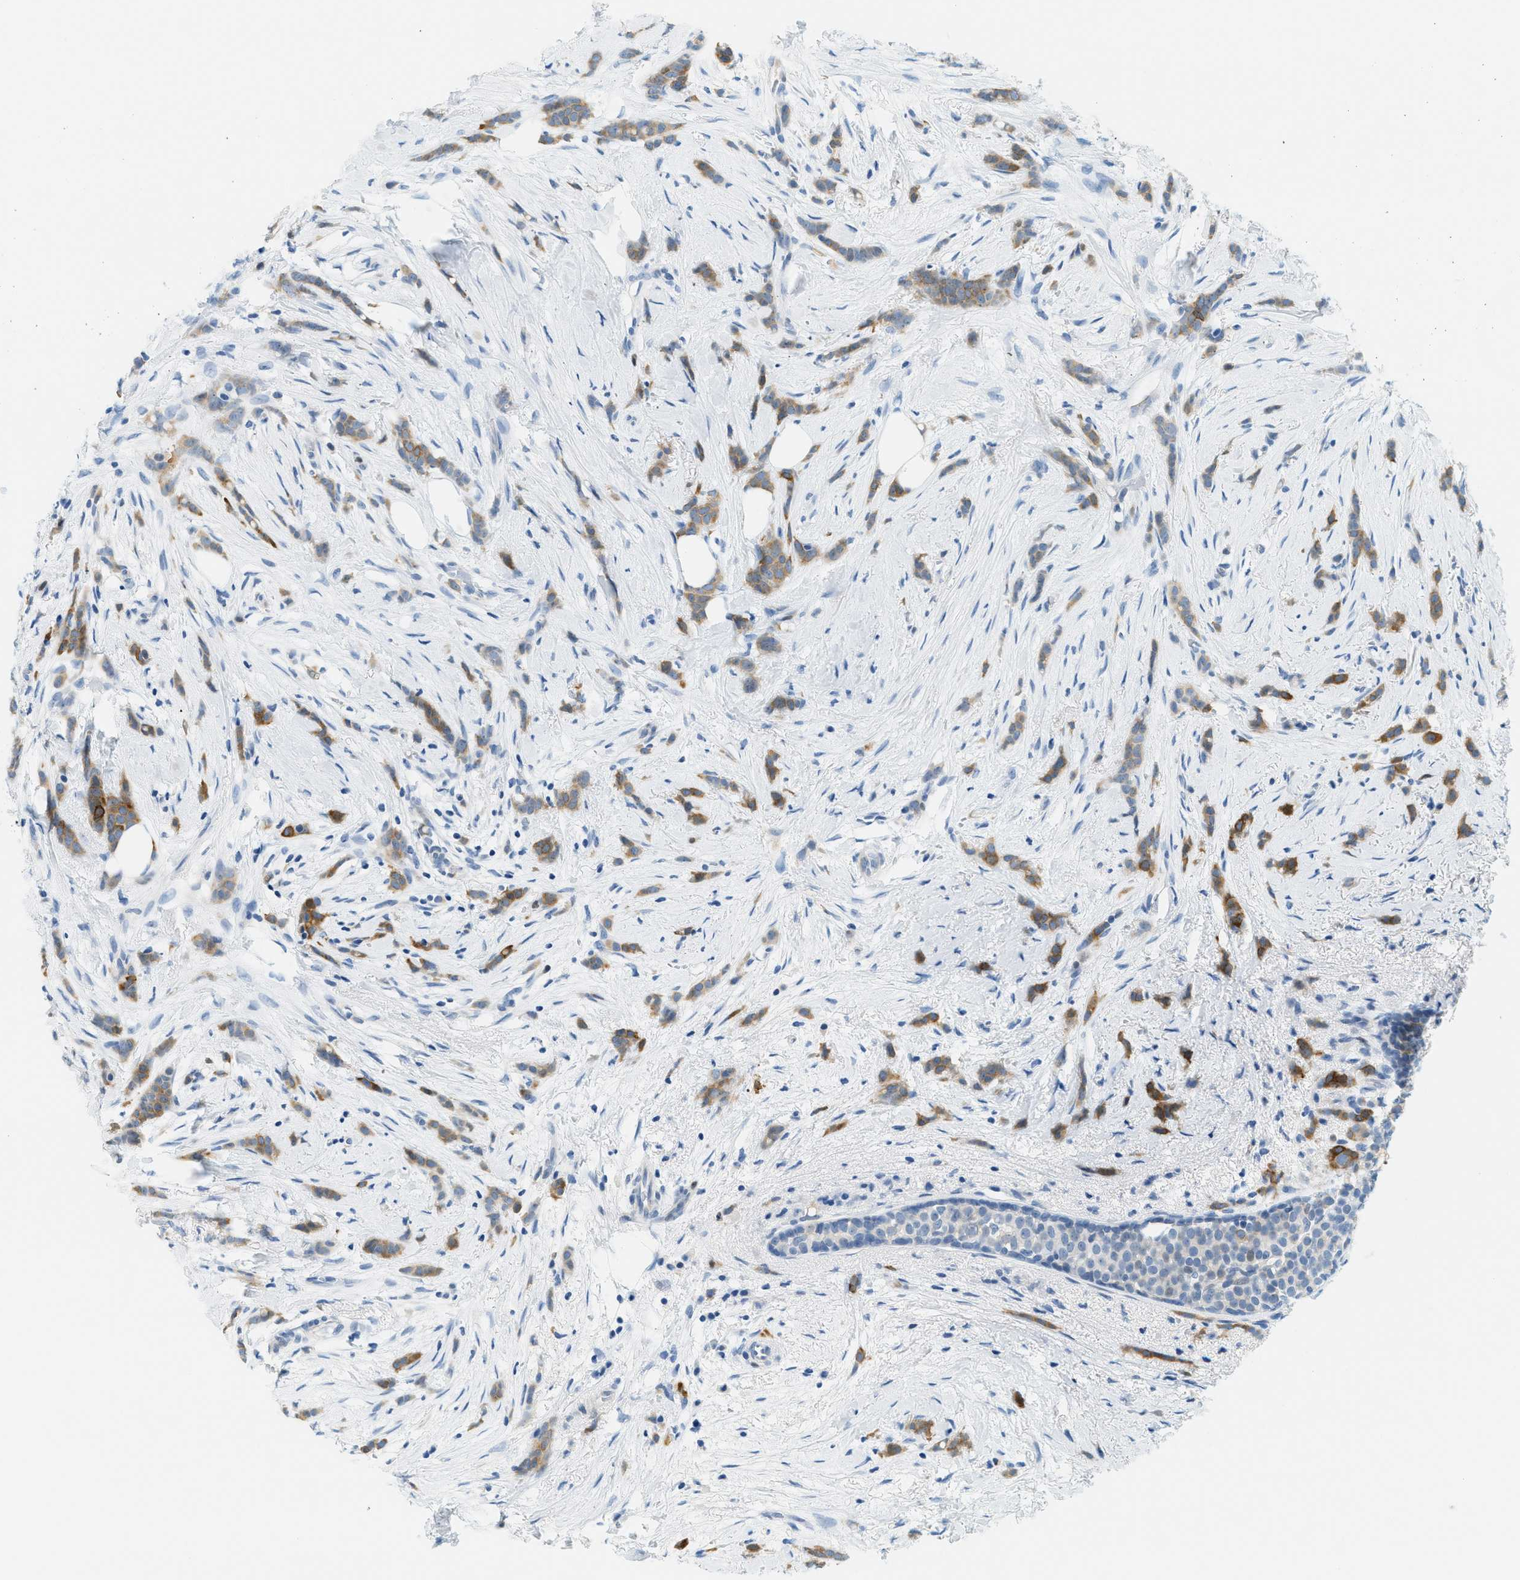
{"staining": {"intensity": "moderate", "quantity": ">75%", "location": "cytoplasmic/membranous"}, "tissue": "breast cancer", "cell_type": "Tumor cells", "image_type": "cancer", "snomed": [{"axis": "morphology", "description": "Lobular carcinoma, in situ"}, {"axis": "morphology", "description": "Lobular carcinoma"}, {"axis": "topography", "description": "Breast"}], "caption": "Immunohistochemical staining of human breast cancer exhibits moderate cytoplasmic/membranous protein expression in about >75% of tumor cells.", "gene": "CYP4X1", "patient": {"sex": "female", "age": 41}}